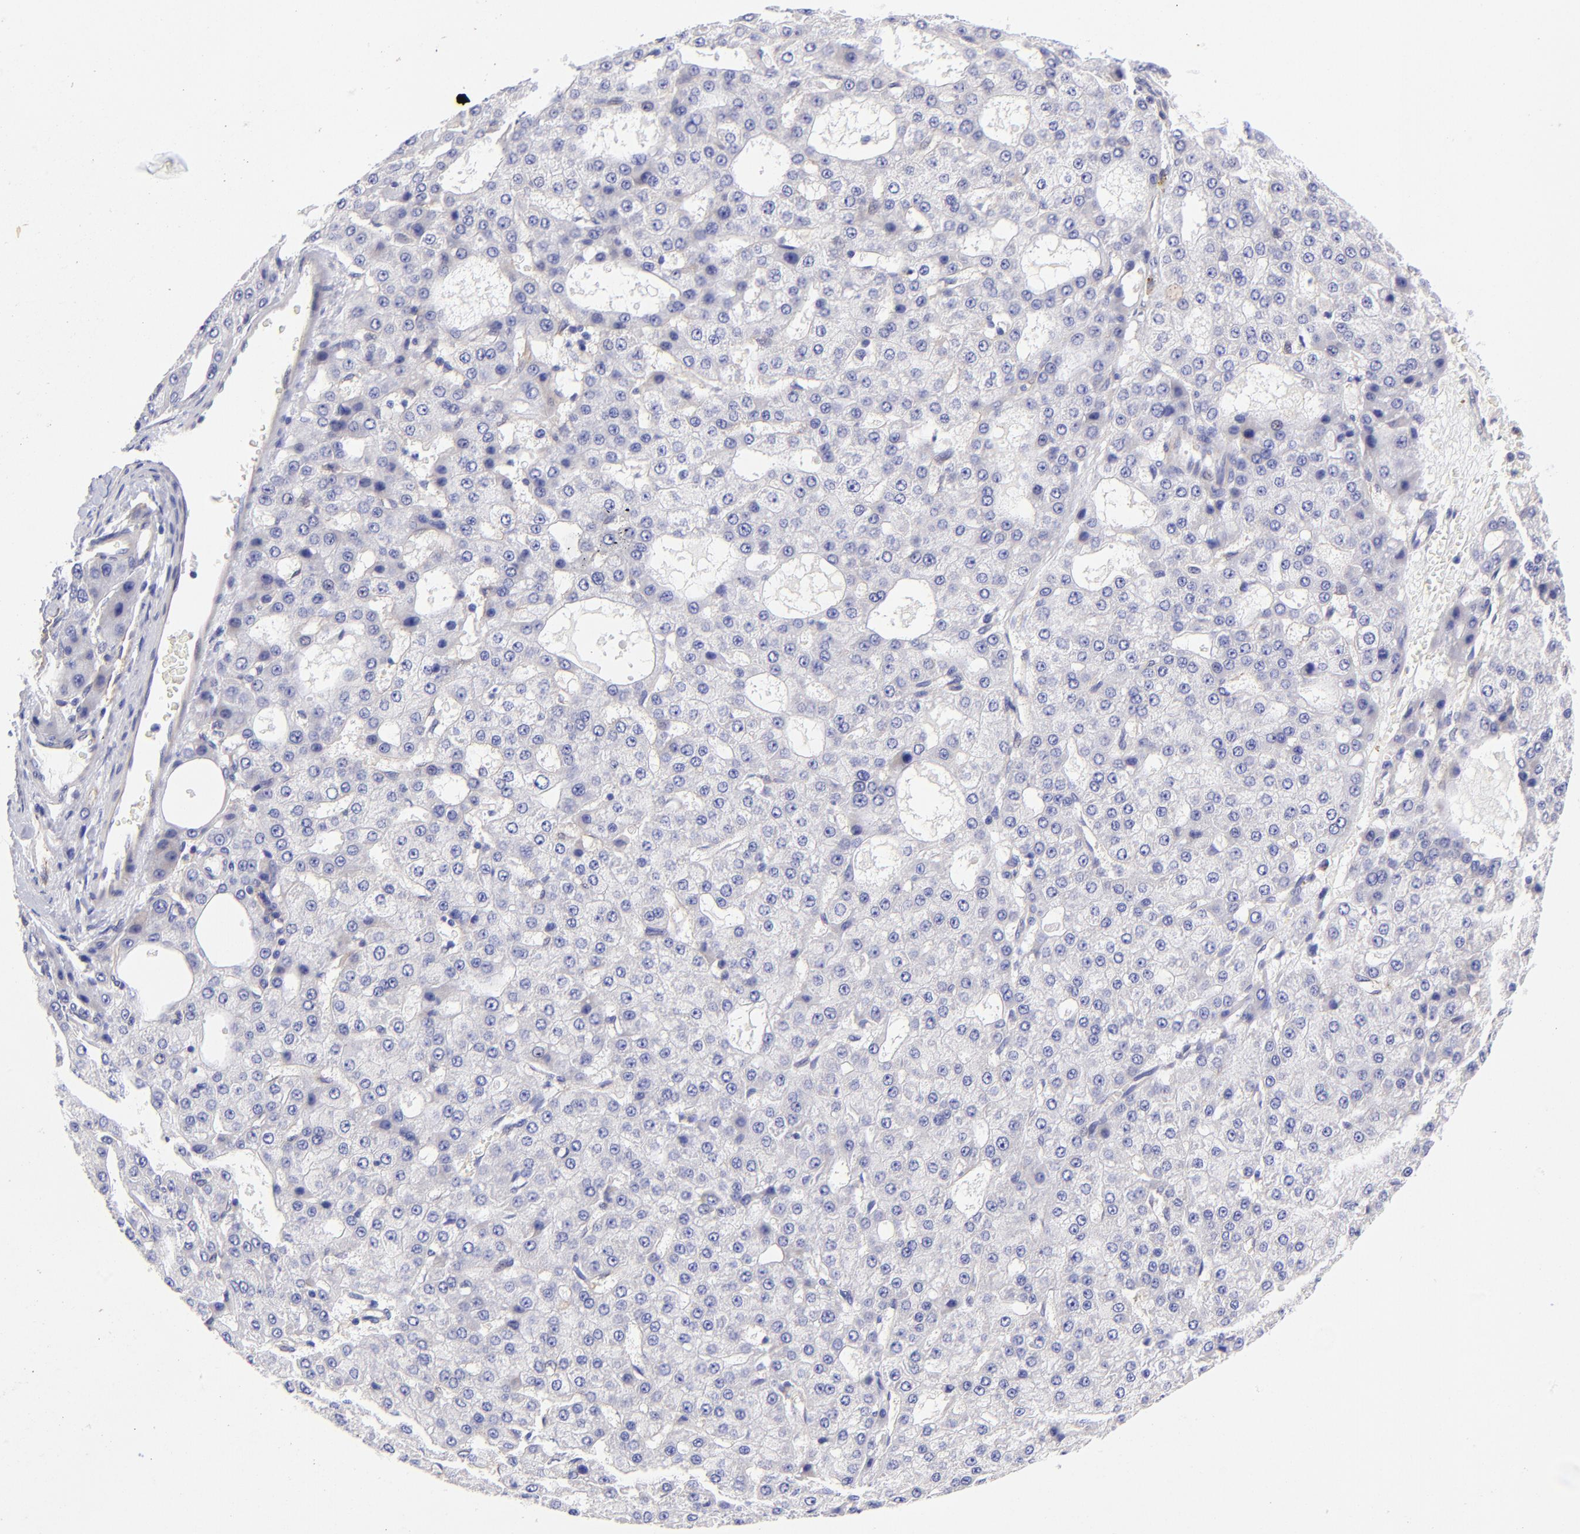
{"staining": {"intensity": "negative", "quantity": "none", "location": "none"}, "tissue": "liver cancer", "cell_type": "Tumor cells", "image_type": "cancer", "snomed": [{"axis": "morphology", "description": "Carcinoma, Hepatocellular, NOS"}, {"axis": "topography", "description": "Liver"}], "caption": "DAB (3,3'-diaminobenzidine) immunohistochemical staining of human hepatocellular carcinoma (liver) exhibits no significant positivity in tumor cells.", "gene": "PPFIBP1", "patient": {"sex": "male", "age": 47}}